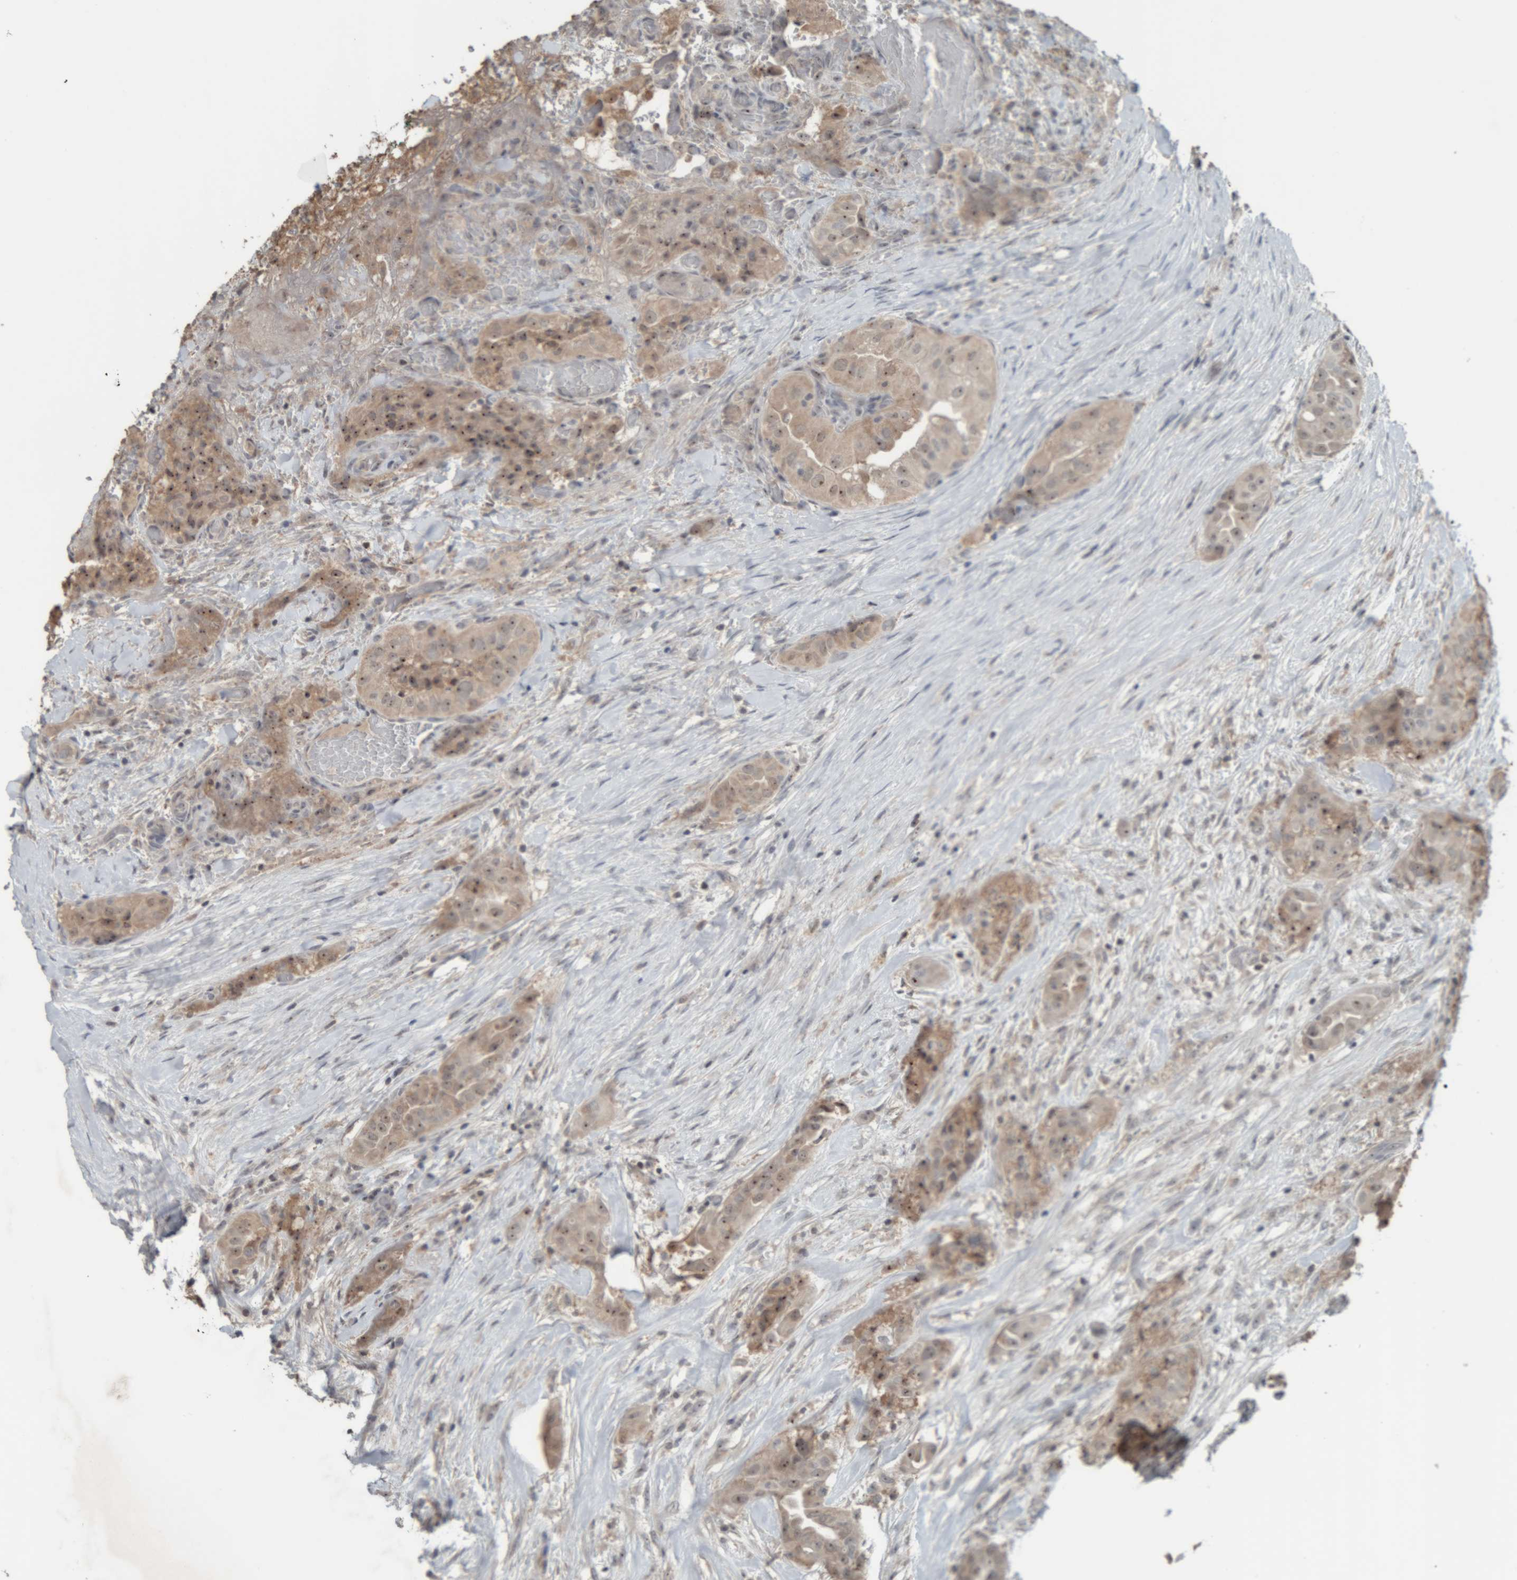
{"staining": {"intensity": "weak", "quantity": ">75%", "location": "cytoplasmic/membranous,nuclear"}, "tissue": "thyroid cancer", "cell_type": "Tumor cells", "image_type": "cancer", "snomed": [{"axis": "morphology", "description": "Papillary adenocarcinoma, NOS"}, {"axis": "topography", "description": "Thyroid gland"}], "caption": "IHC image of thyroid cancer stained for a protein (brown), which demonstrates low levels of weak cytoplasmic/membranous and nuclear staining in about >75% of tumor cells.", "gene": "RPF1", "patient": {"sex": "female", "age": 59}}